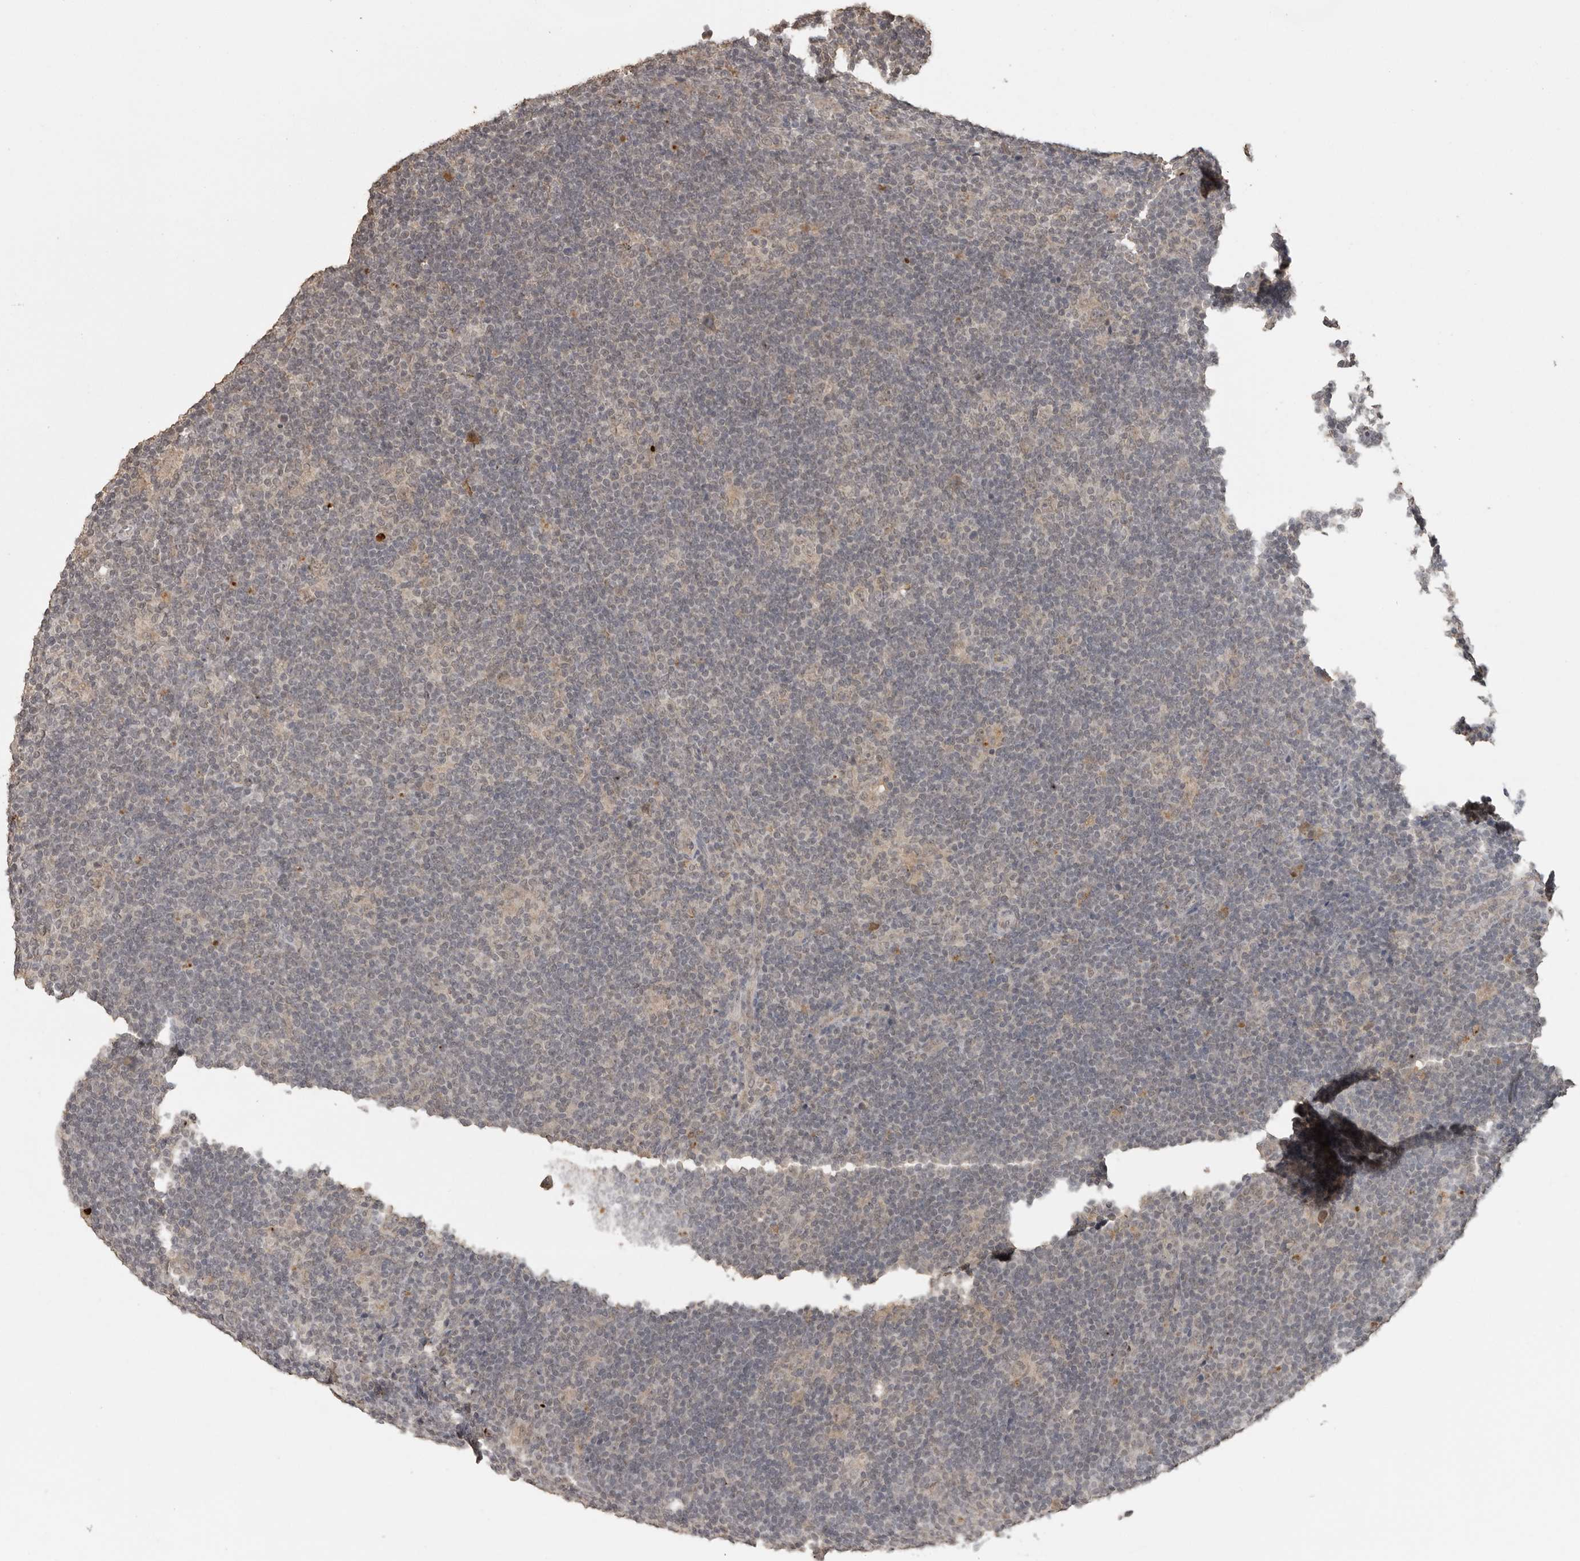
{"staining": {"intensity": "negative", "quantity": "none", "location": "none"}, "tissue": "lymphoma", "cell_type": "Tumor cells", "image_type": "cancer", "snomed": [{"axis": "morphology", "description": "Hodgkin's disease, NOS"}, {"axis": "topography", "description": "Lymph node"}], "caption": "Tumor cells are negative for brown protein staining in Hodgkin's disease.", "gene": "CTF1", "patient": {"sex": "female", "age": 57}}